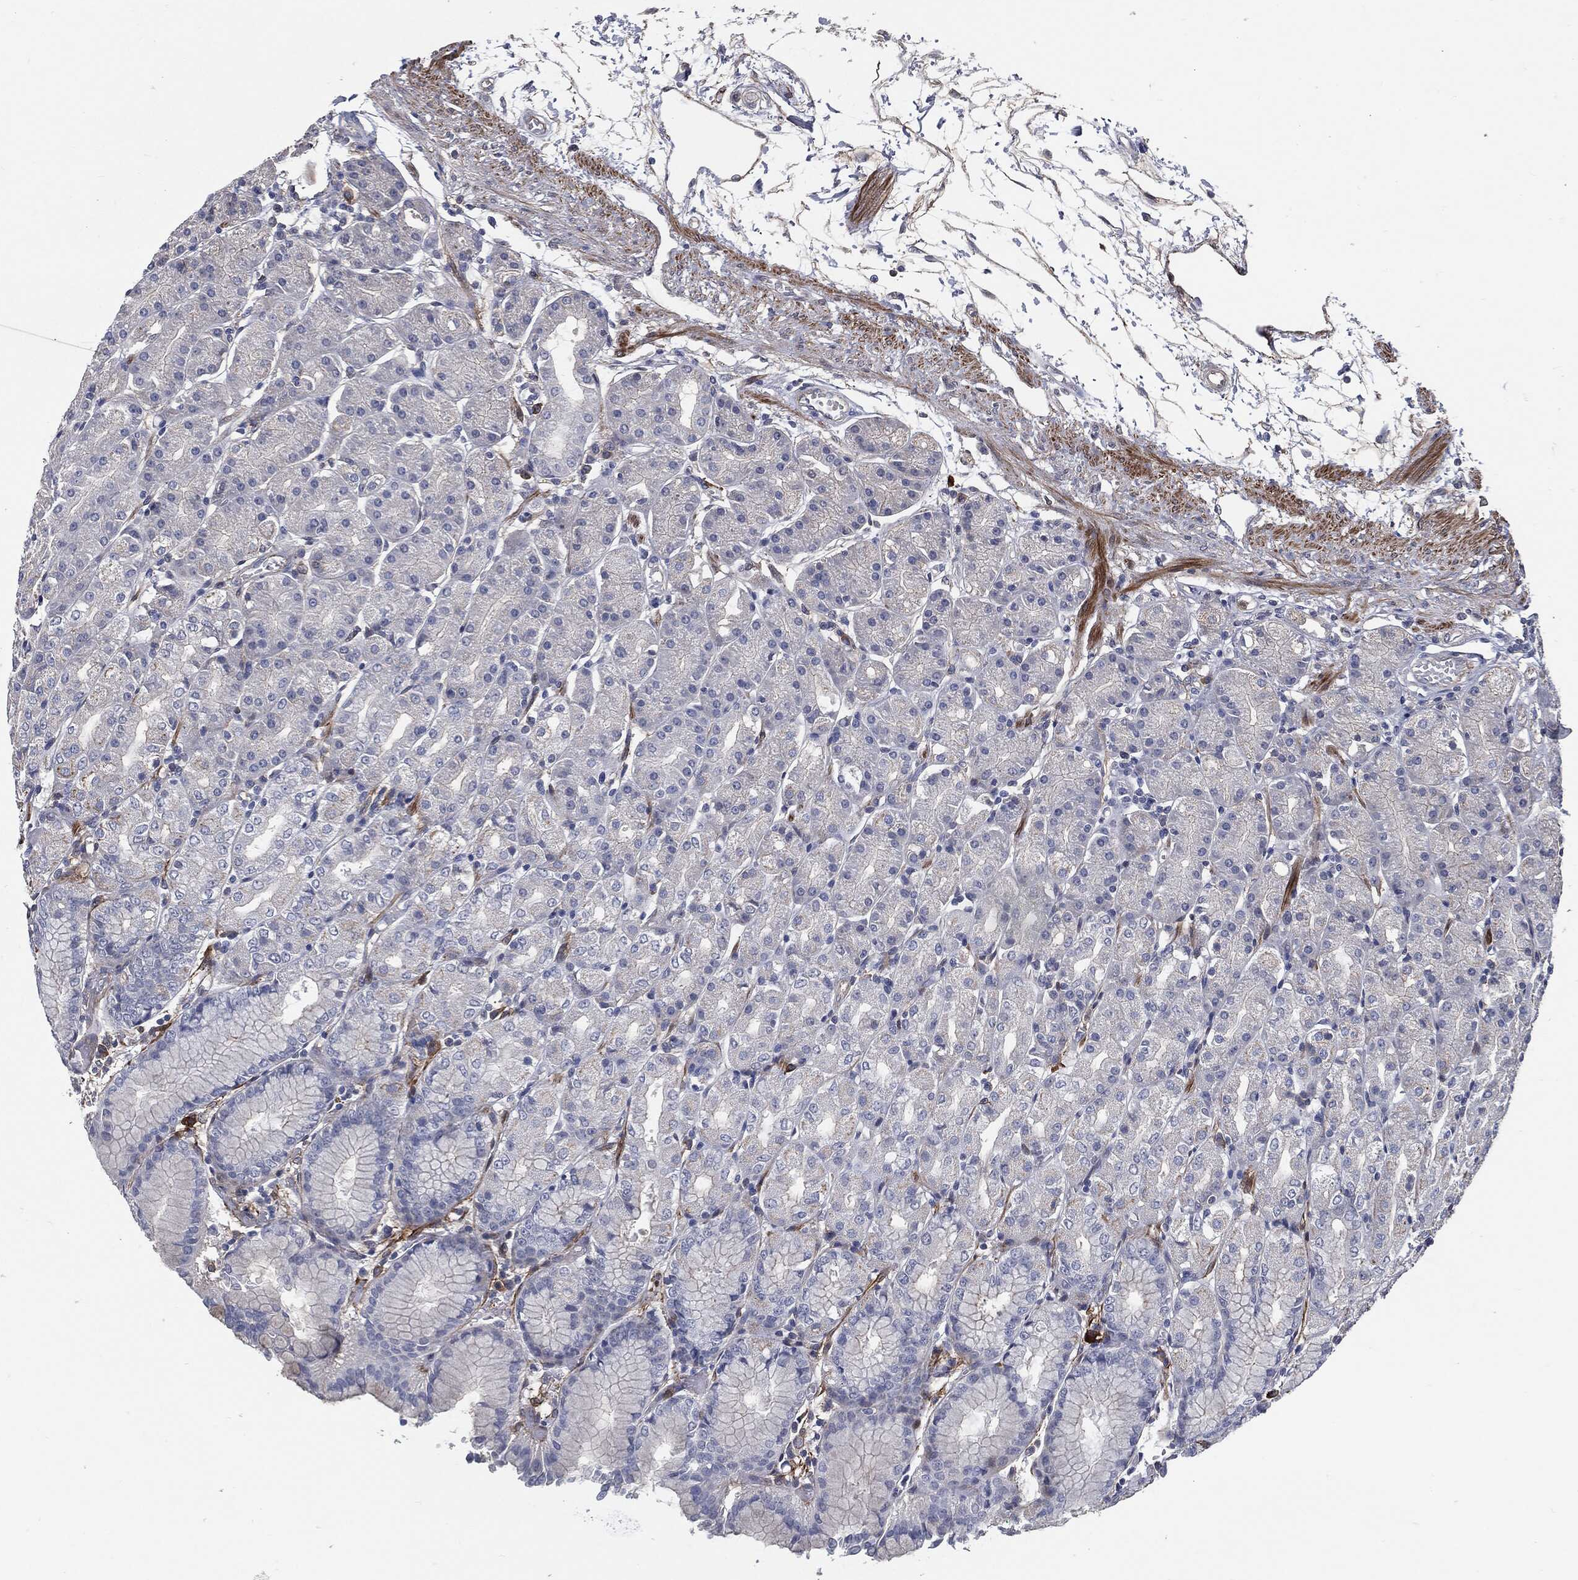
{"staining": {"intensity": "negative", "quantity": "none", "location": "none"}, "tissue": "stomach", "cell_type": "Glandular cells", "image_type": "normal", "snomed": [{"axis": "morphology", "description": "Normal tissue, NOS"}, {"axis": "morphology", "description": "Adenocarcinoma, NOS"}, {"axis": "topography", "description": "Stomach"}], "caption": "A micrograph of stomach stained for a protein shows no brown staining in glandular cells.", "gene": "SVIL", "patient": {"sex": "female", "age": 81}}